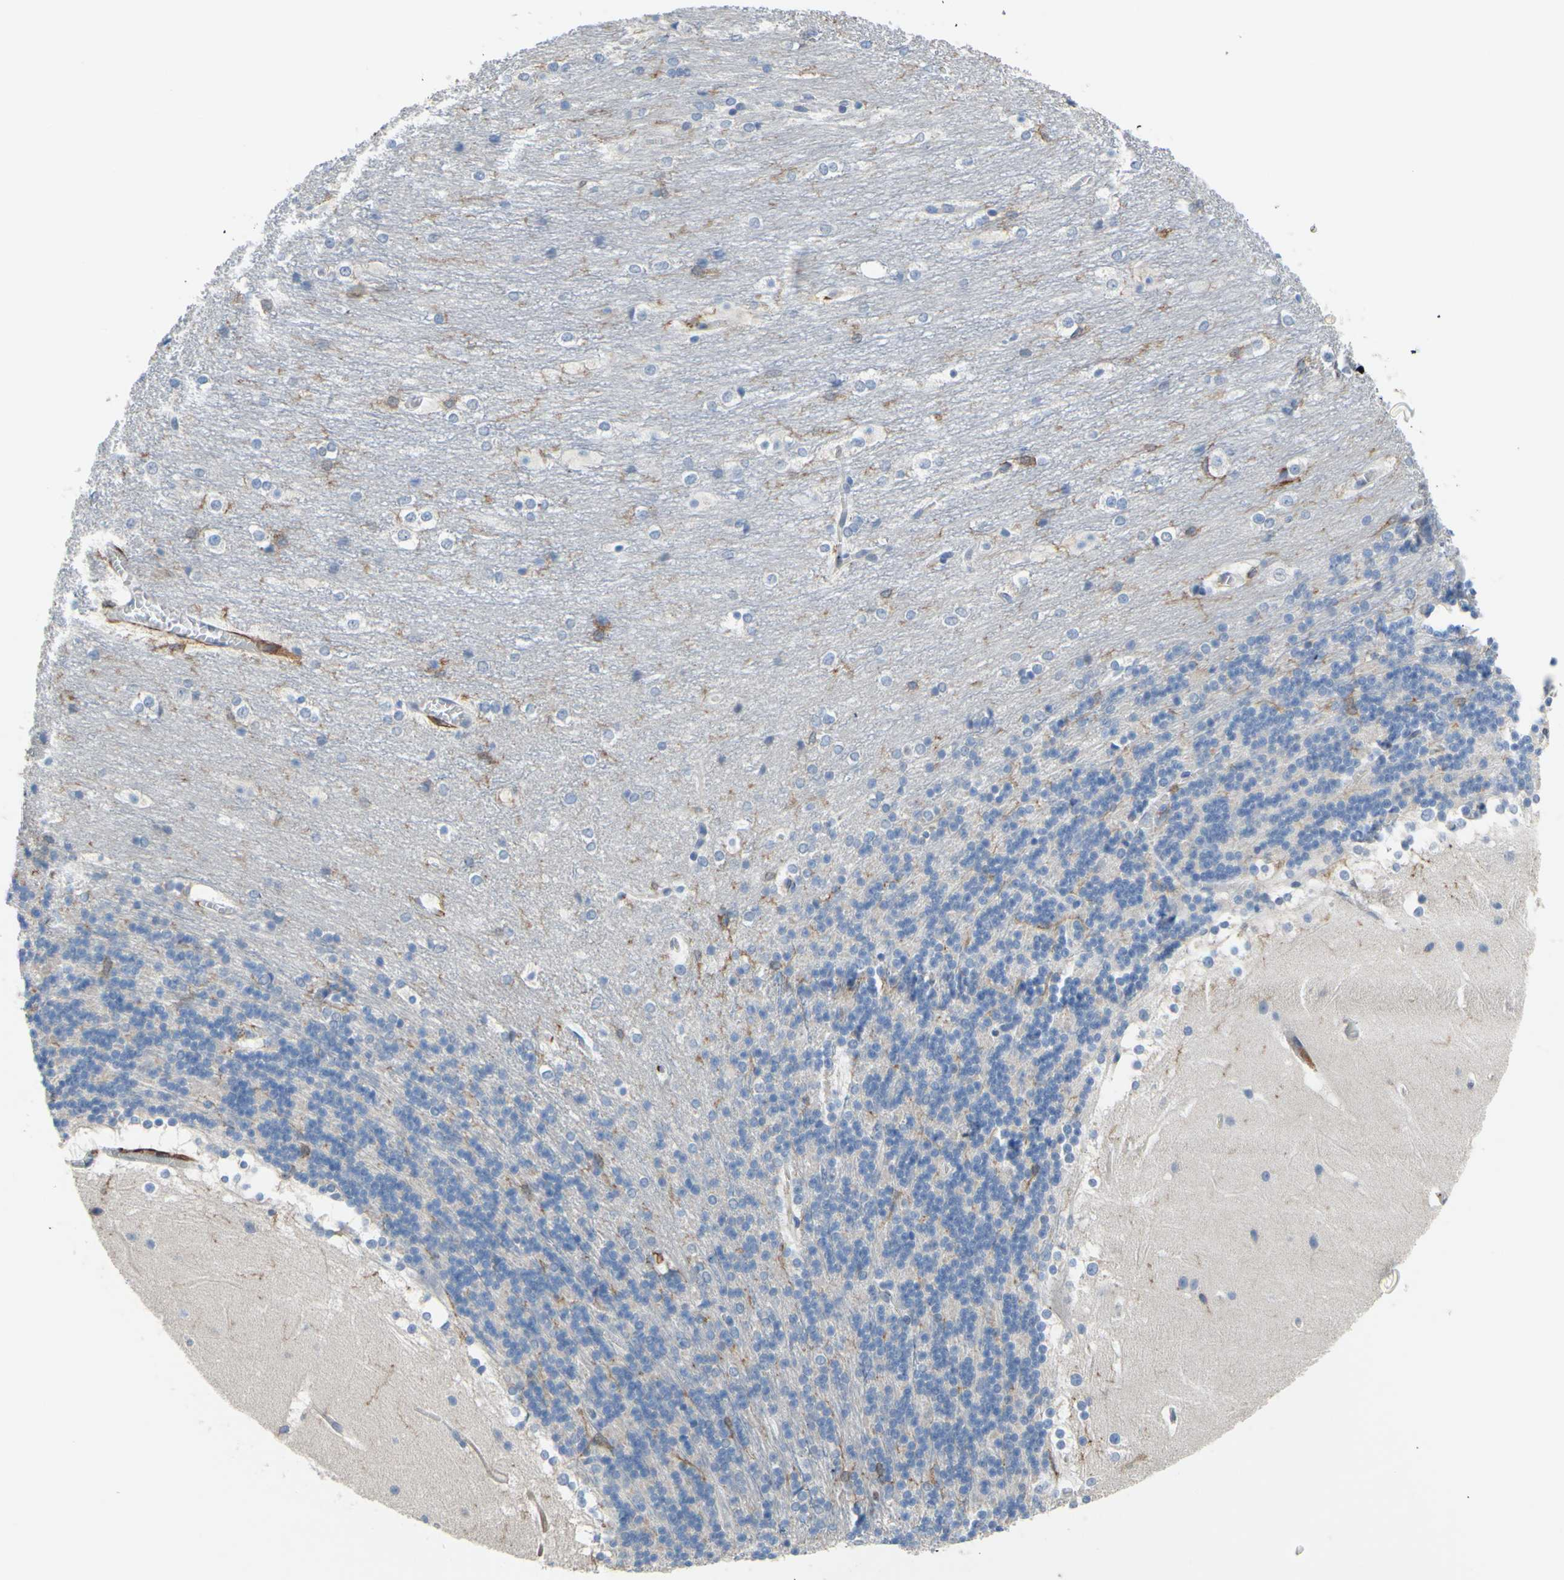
{"staining": {"intensity": "moderate", "quantity": "<25%", "location": "cytoplasmic/membranous"}, "tissue": "cerebellum", "cell_type": "Cells in granular layer", "image_type": "normal", "snomed": [{"axis": "morphology", "description": "Normal tissue, NOS"}, {"axis": "topography", "description": "Cerebellum"}], "caption": "Immunohistochemistry (IHC) histopathology image of unremarkable cerebellum: human cerebellum stained using immunohistochemistry reveals low levels of moderate protein expression localized specifically in the cytoplasmic/membranous of cells in granular layer, appearing as a cytoplasmic/membranous brown color.", "gene": "FCGR2A", "patient": {"sex": "female", "age": 19}}